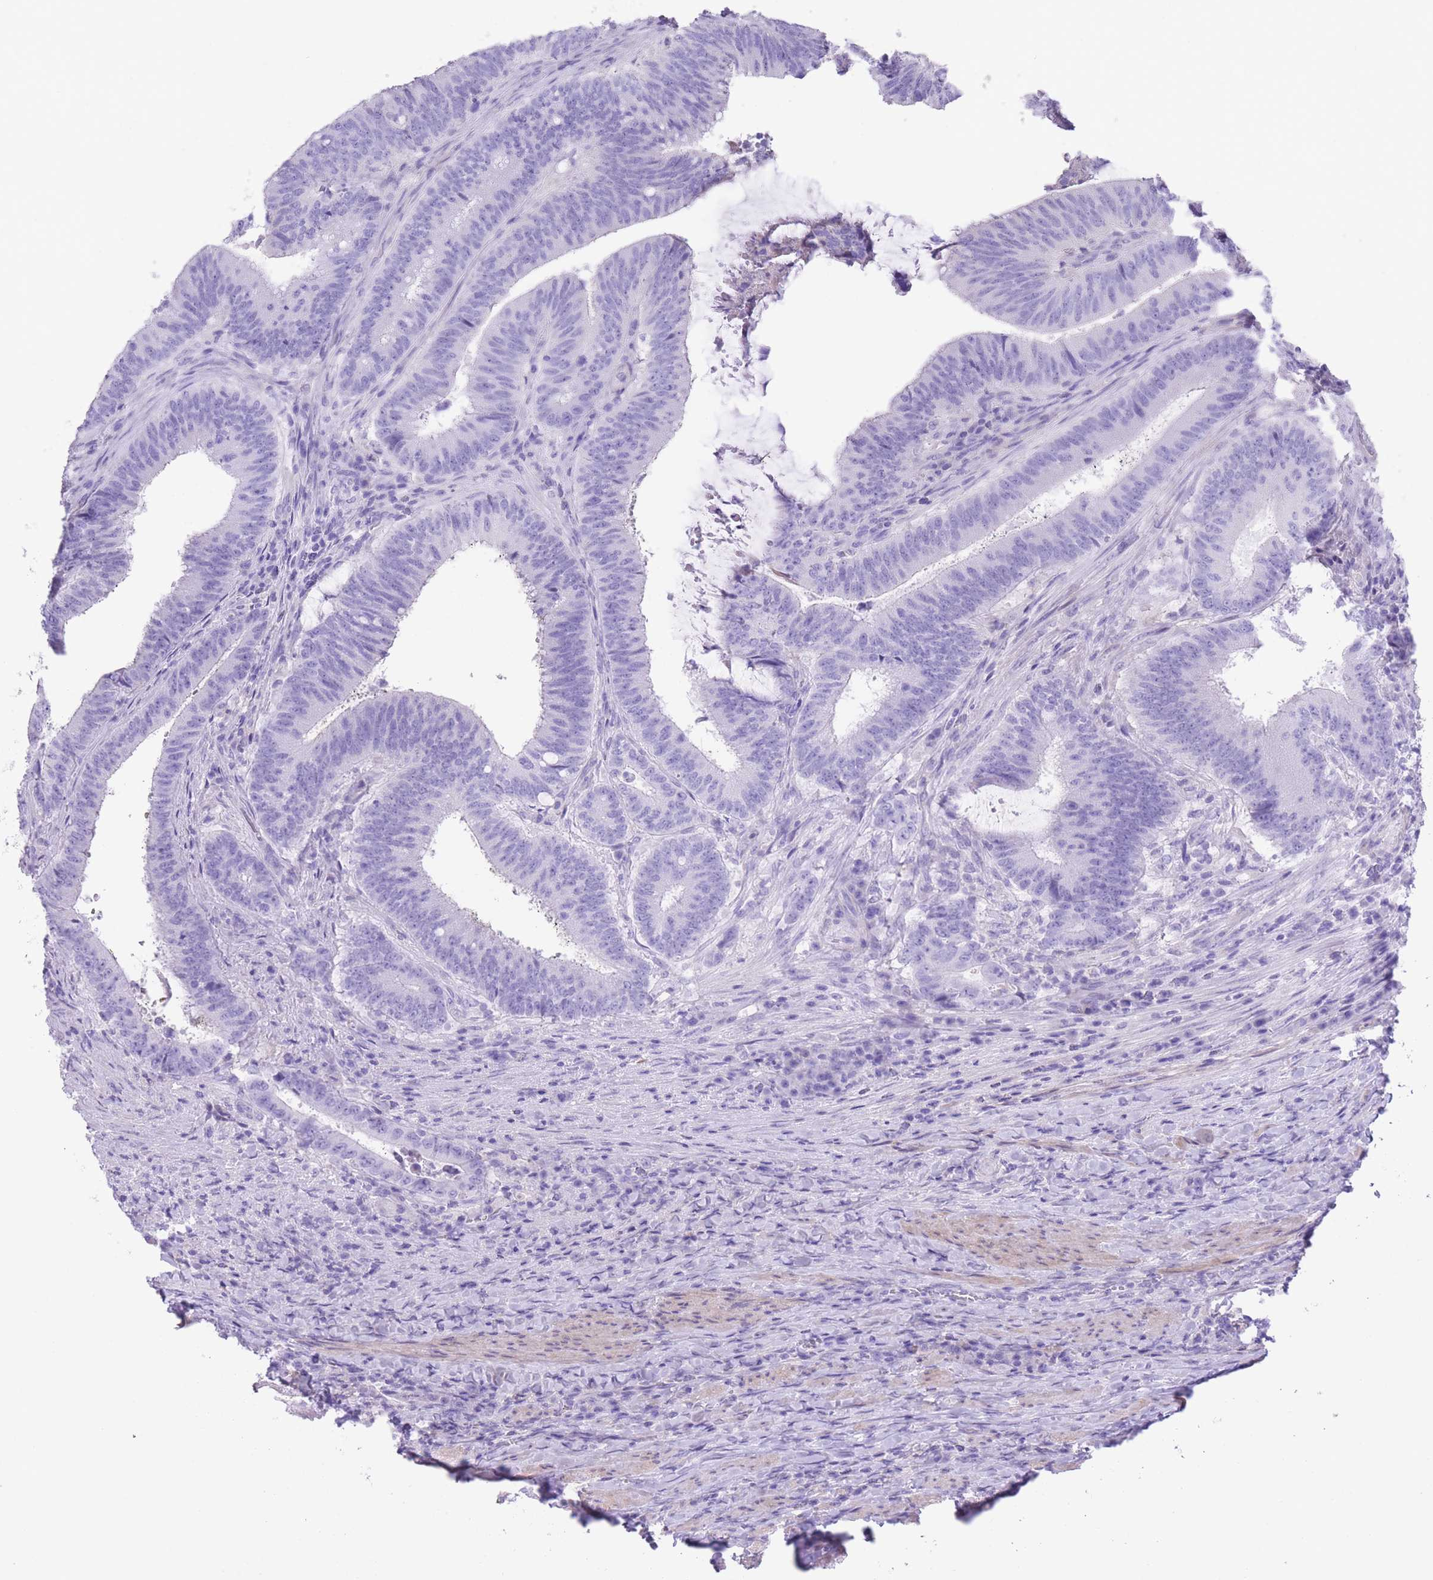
{"staining": {"intensity": "negative", "quantity": "none", "location": "none"}, "tissue": "colorectal cancer", "cell_type": "Tumor cells", "image_type": "cancer", "snomed": [{"axis": "morphology", "description": "Adenocarcinoma, NOS"}, {"axis": "topography", "description": "Colon"}], "caption": "Immunohistochemistry (IHC) micrograph of colorectal adenocarcinoma stained for a protein (brown), which displays no expression in tumor cells.", "gene": "RAI2", "patient": {"sex": "female", "age": 43}}